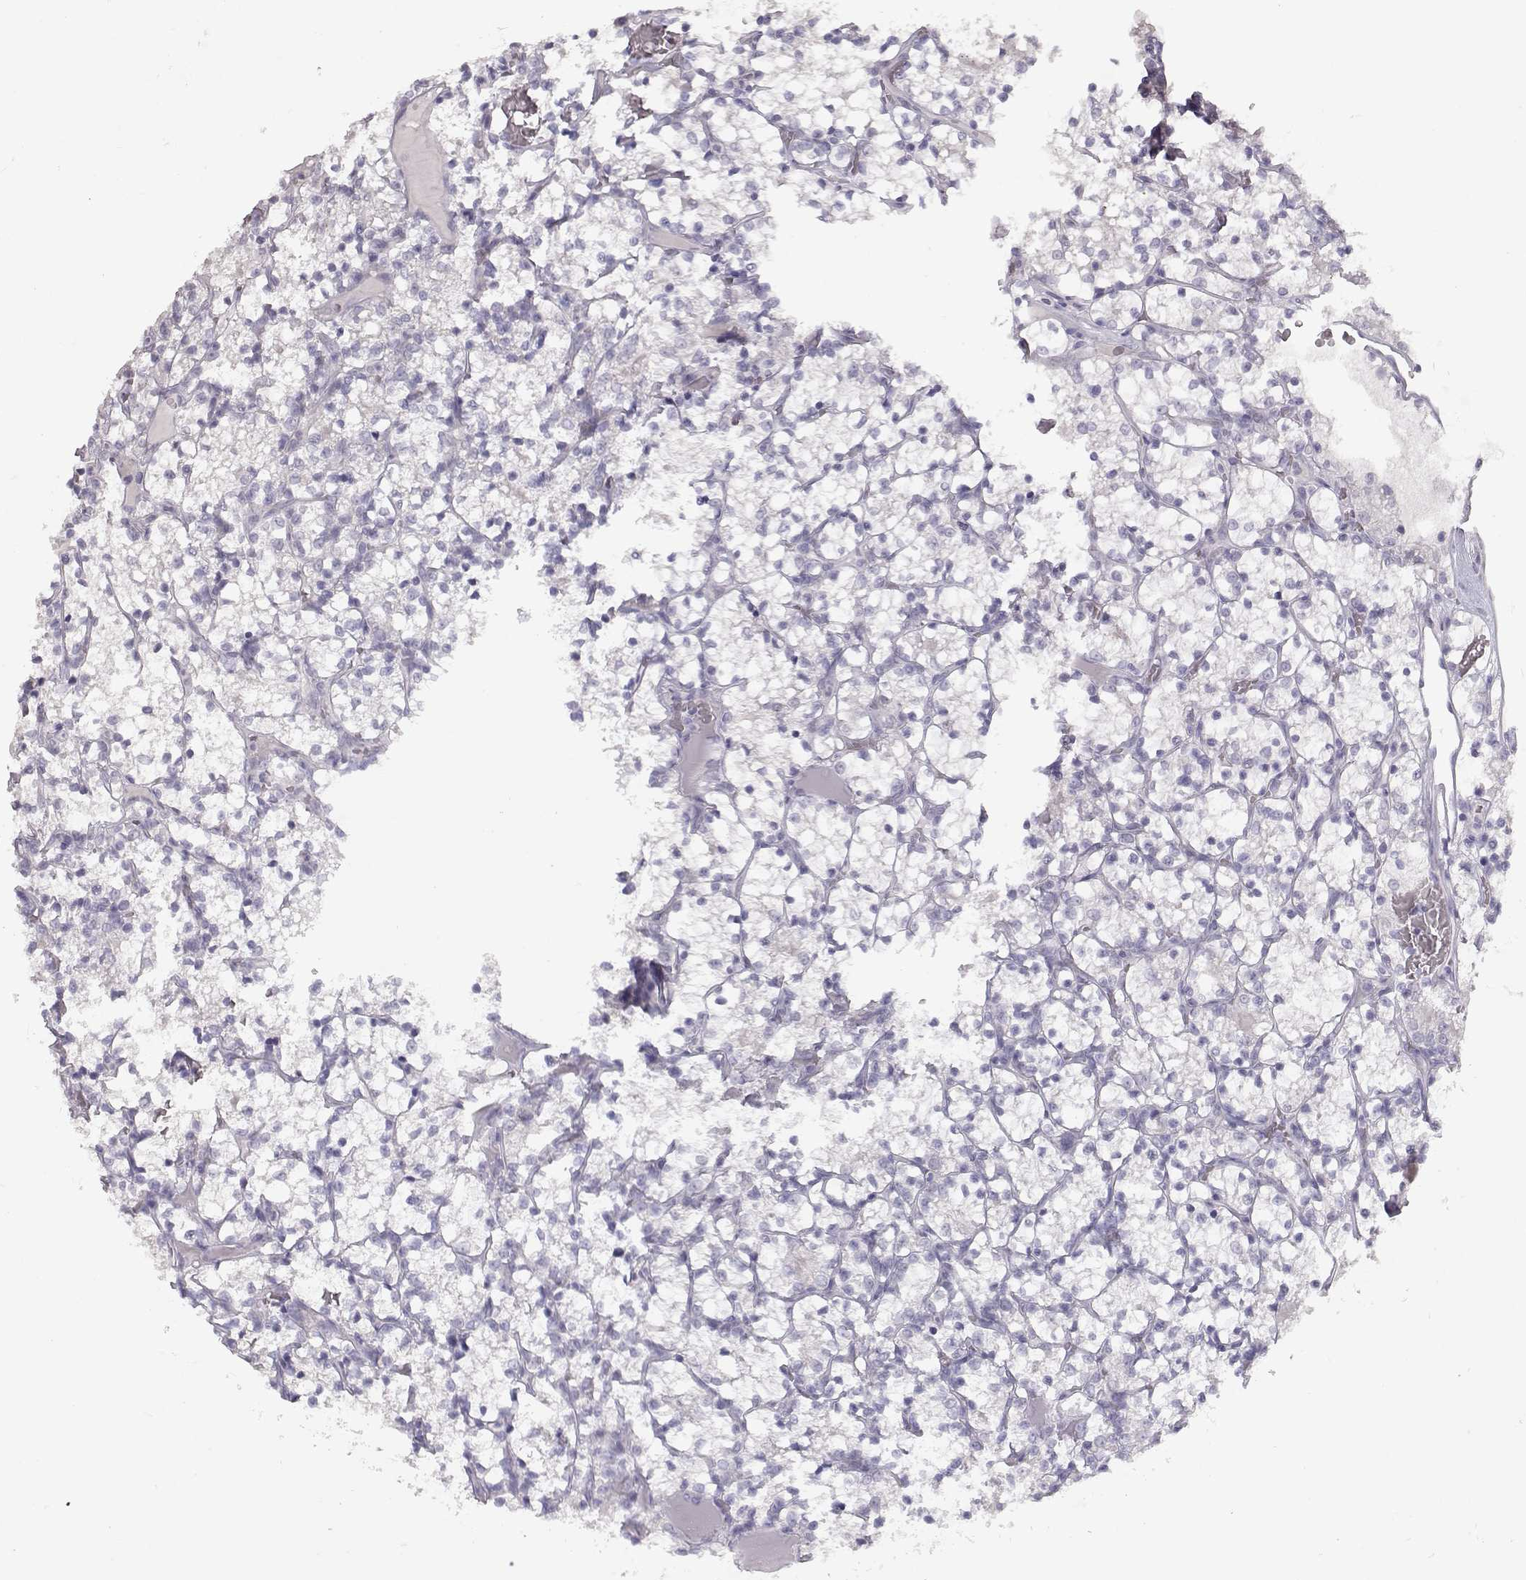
{"staining": {"intensity": "negative", "quantity": "none", "location": "none"}, "tissue": "renal cancer", "cell_type": "Tumor cells", "image_type": "cancer", "snomed": [{"axis": "morphology", "description": "Adenocarcinoma, NOS"}, {"axis": "topography", "description": "Kidney"}], "caption": "The micrograph reveals no staining of tumor cells in renal cancer (adenocarcinoma).", "gene": "LAMB3", "patient": {"sex": "female", "age": 69}}